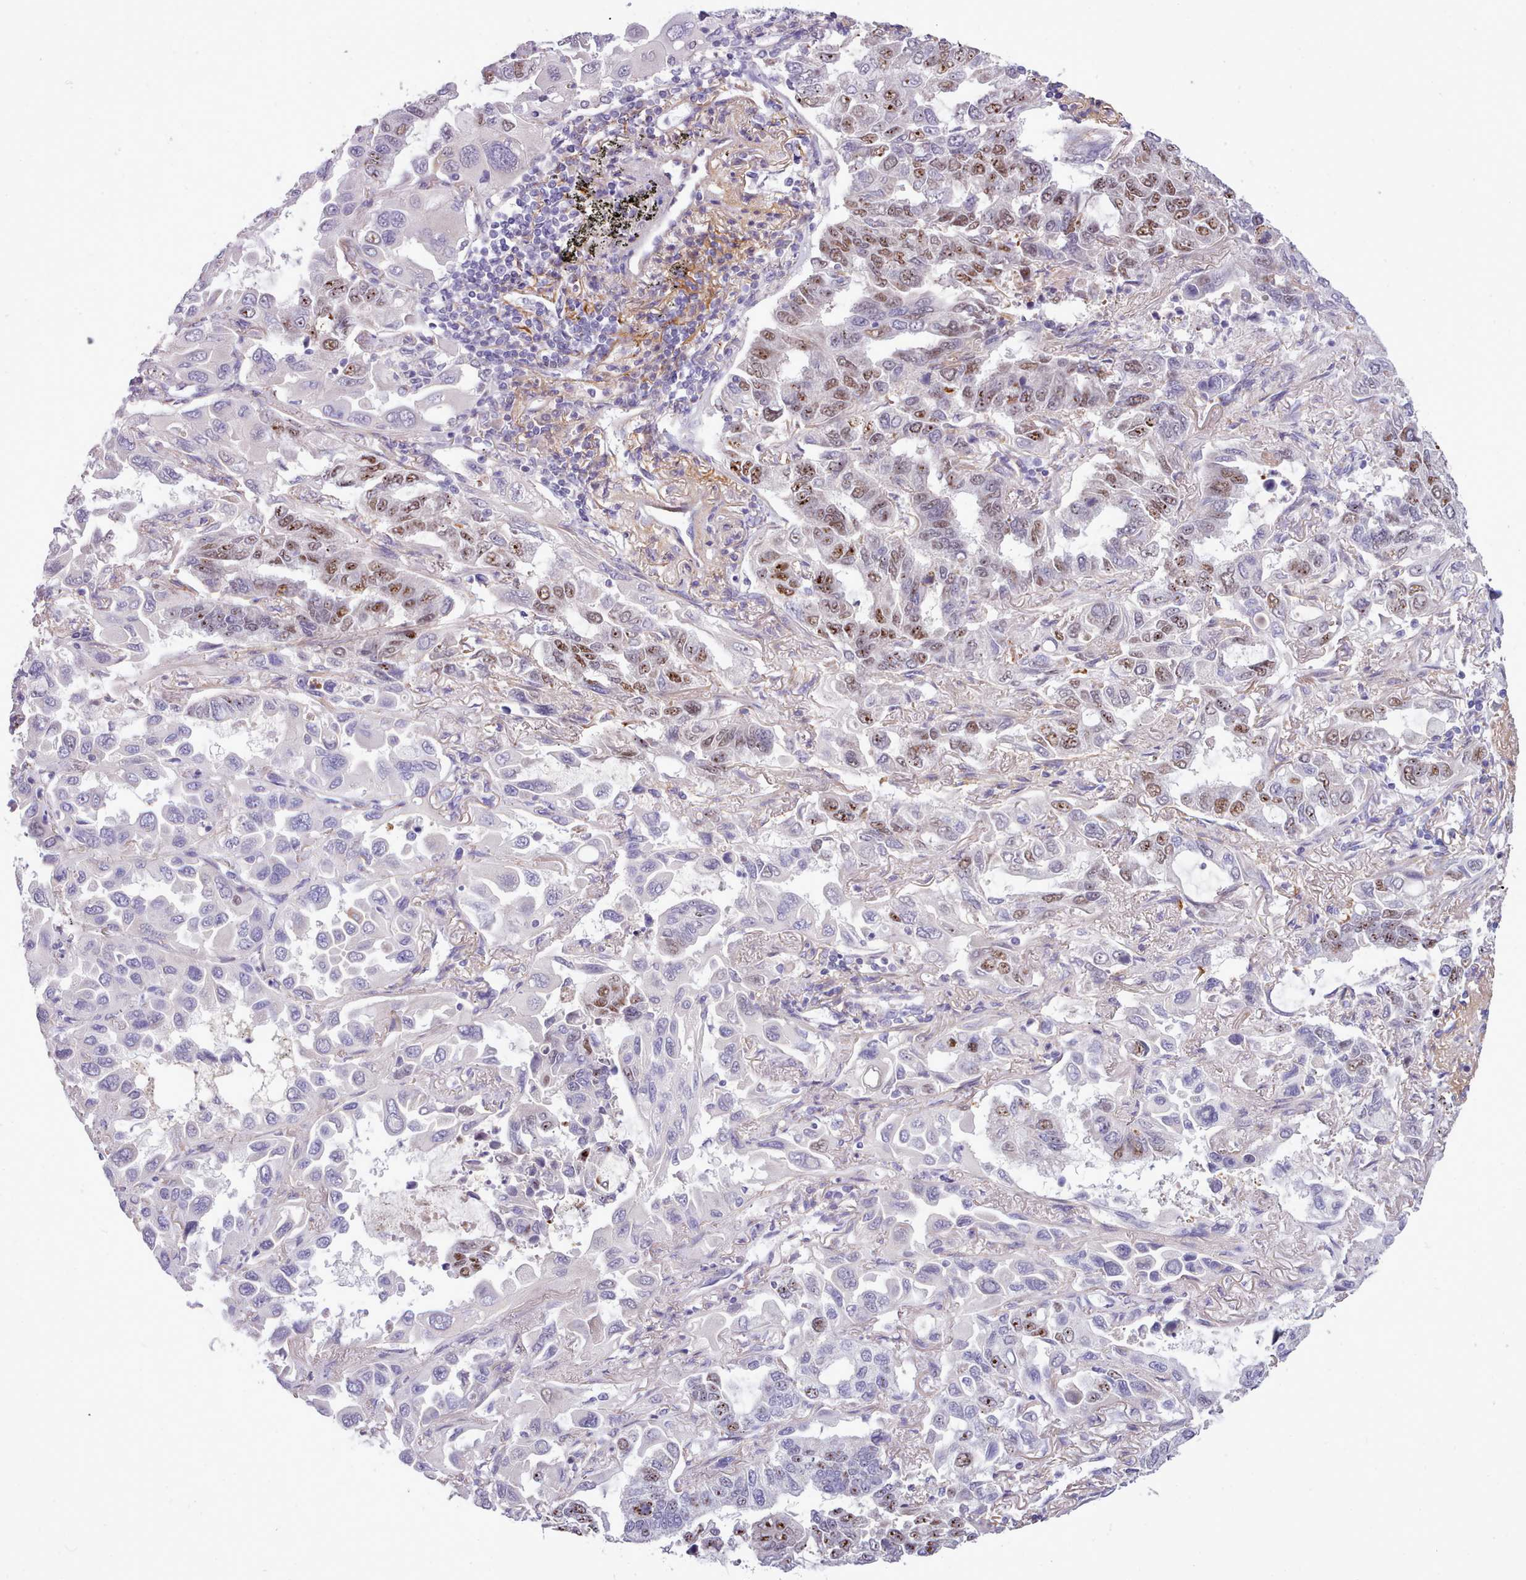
{"staining": {"intensity": "moderate", "quantity": "25%-75%", "location": "nuclear"}, "tissue": "lung cancer", "cell_type": "Tumor cells", "image_type": "cancer", "snomed": [{"axis": "morphology", "description": "Adenocarcinoma, NOS"}, {"axis": "topography", "description": "Lung"}], "caption": "A histopathology image of lung cancer stained for a protein displays moderate nuclear brown staining in tumor cells.", "gene": "CYP2A13", "patient": {"sex": "male", "age": 64}}